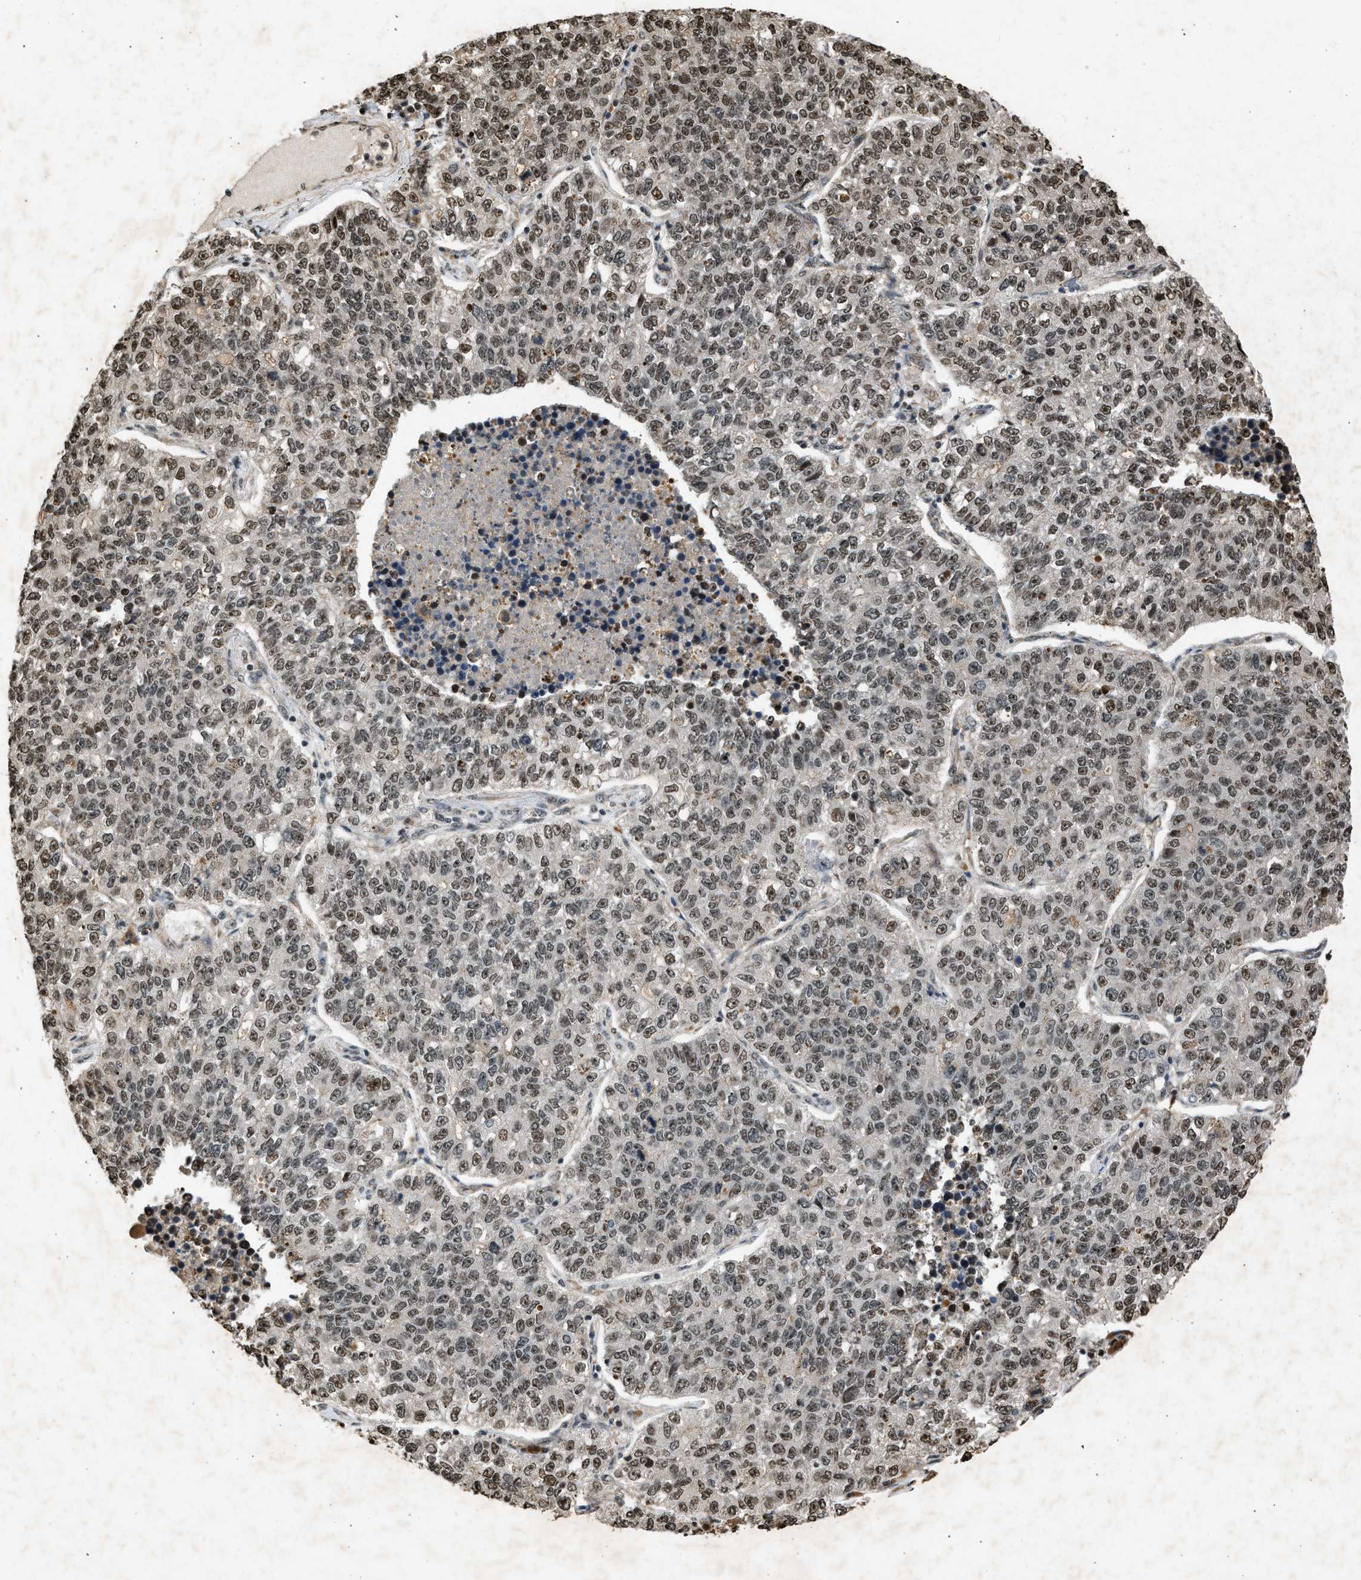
{"staining": {"intensity": "weak", "quantity": ">75%", "location": "nuclear"}, "tissue": "lung cancer", "cell_type": "Tumor cells", "image_type": "cancer", "snomed": [{"axis": "morphology", "description": "Adenocarcinoma, NOS"}, {"axis": "topography", "description": "Lung"}], "caption": "About >75% of tumor cells in lung cancer (adenocarcinoma) show weak nuclear protein expression as visualized by brown immunohistochemical staining.", "gene": "TFDP2", "patient": {"sex": "male", "age": 49}}